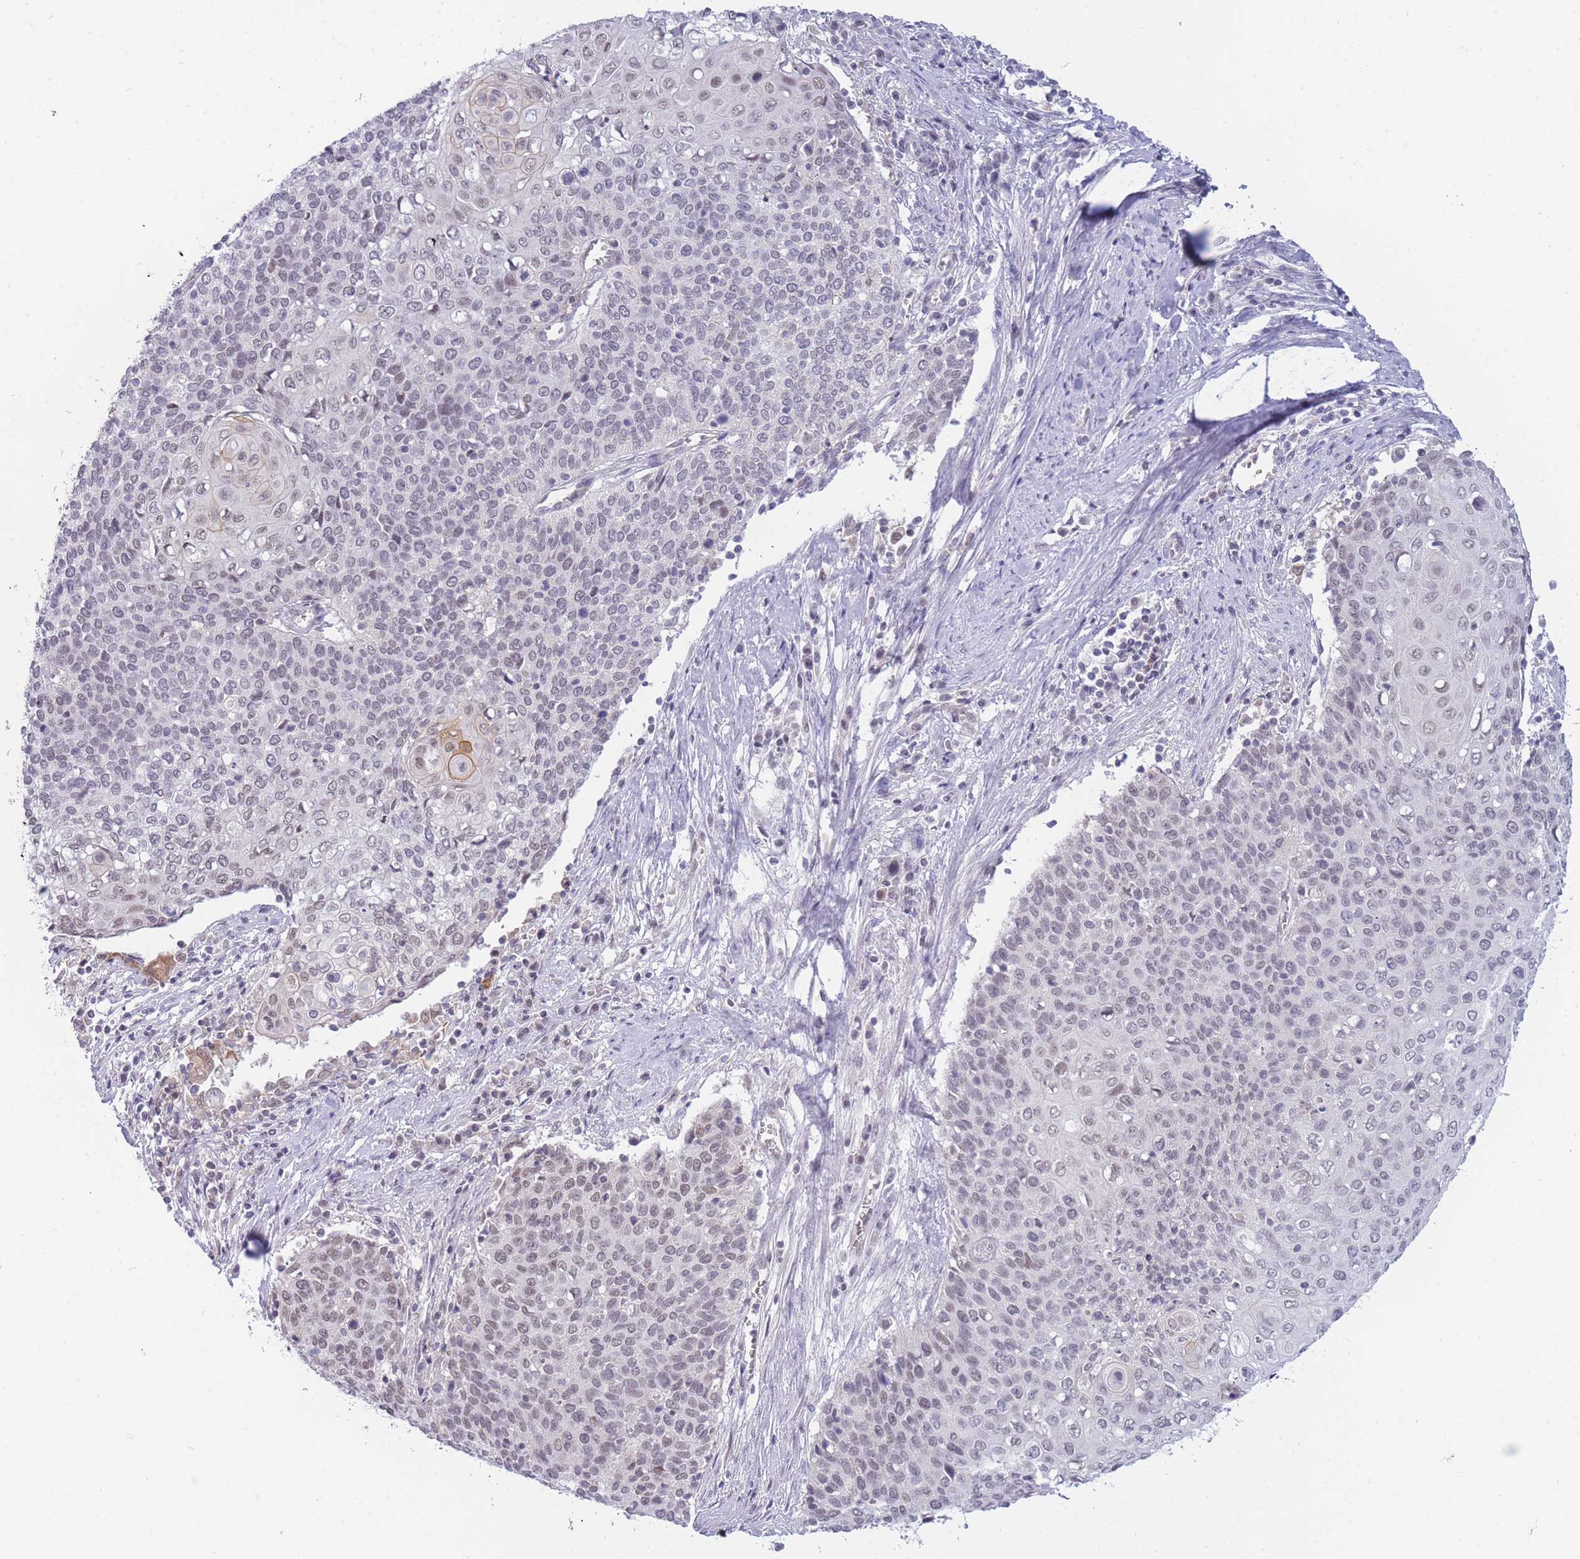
{"staining": {"intensity": "weak", "quantity": "25%-75%", "location": "nuclear"}, "tissue": "cervical cancer", "cell_type": "Tumor cells", "image_type": "cancer", "snomed": [{"axis": "morphology", "description": "Squamous cell carcinoma, NOS"}, {"axis": "topography", "description": "Cervix"}], "caption": "Brown immunohistochemical staining in cervical cancer reveals weak nuclear expression in about 25%-75% of tumor cells. (DAB = brown stain, brightfield microscopy at high magnification).", "gene": "GOLGA6L25", "patient": {"sex": "female", "age": 39}}